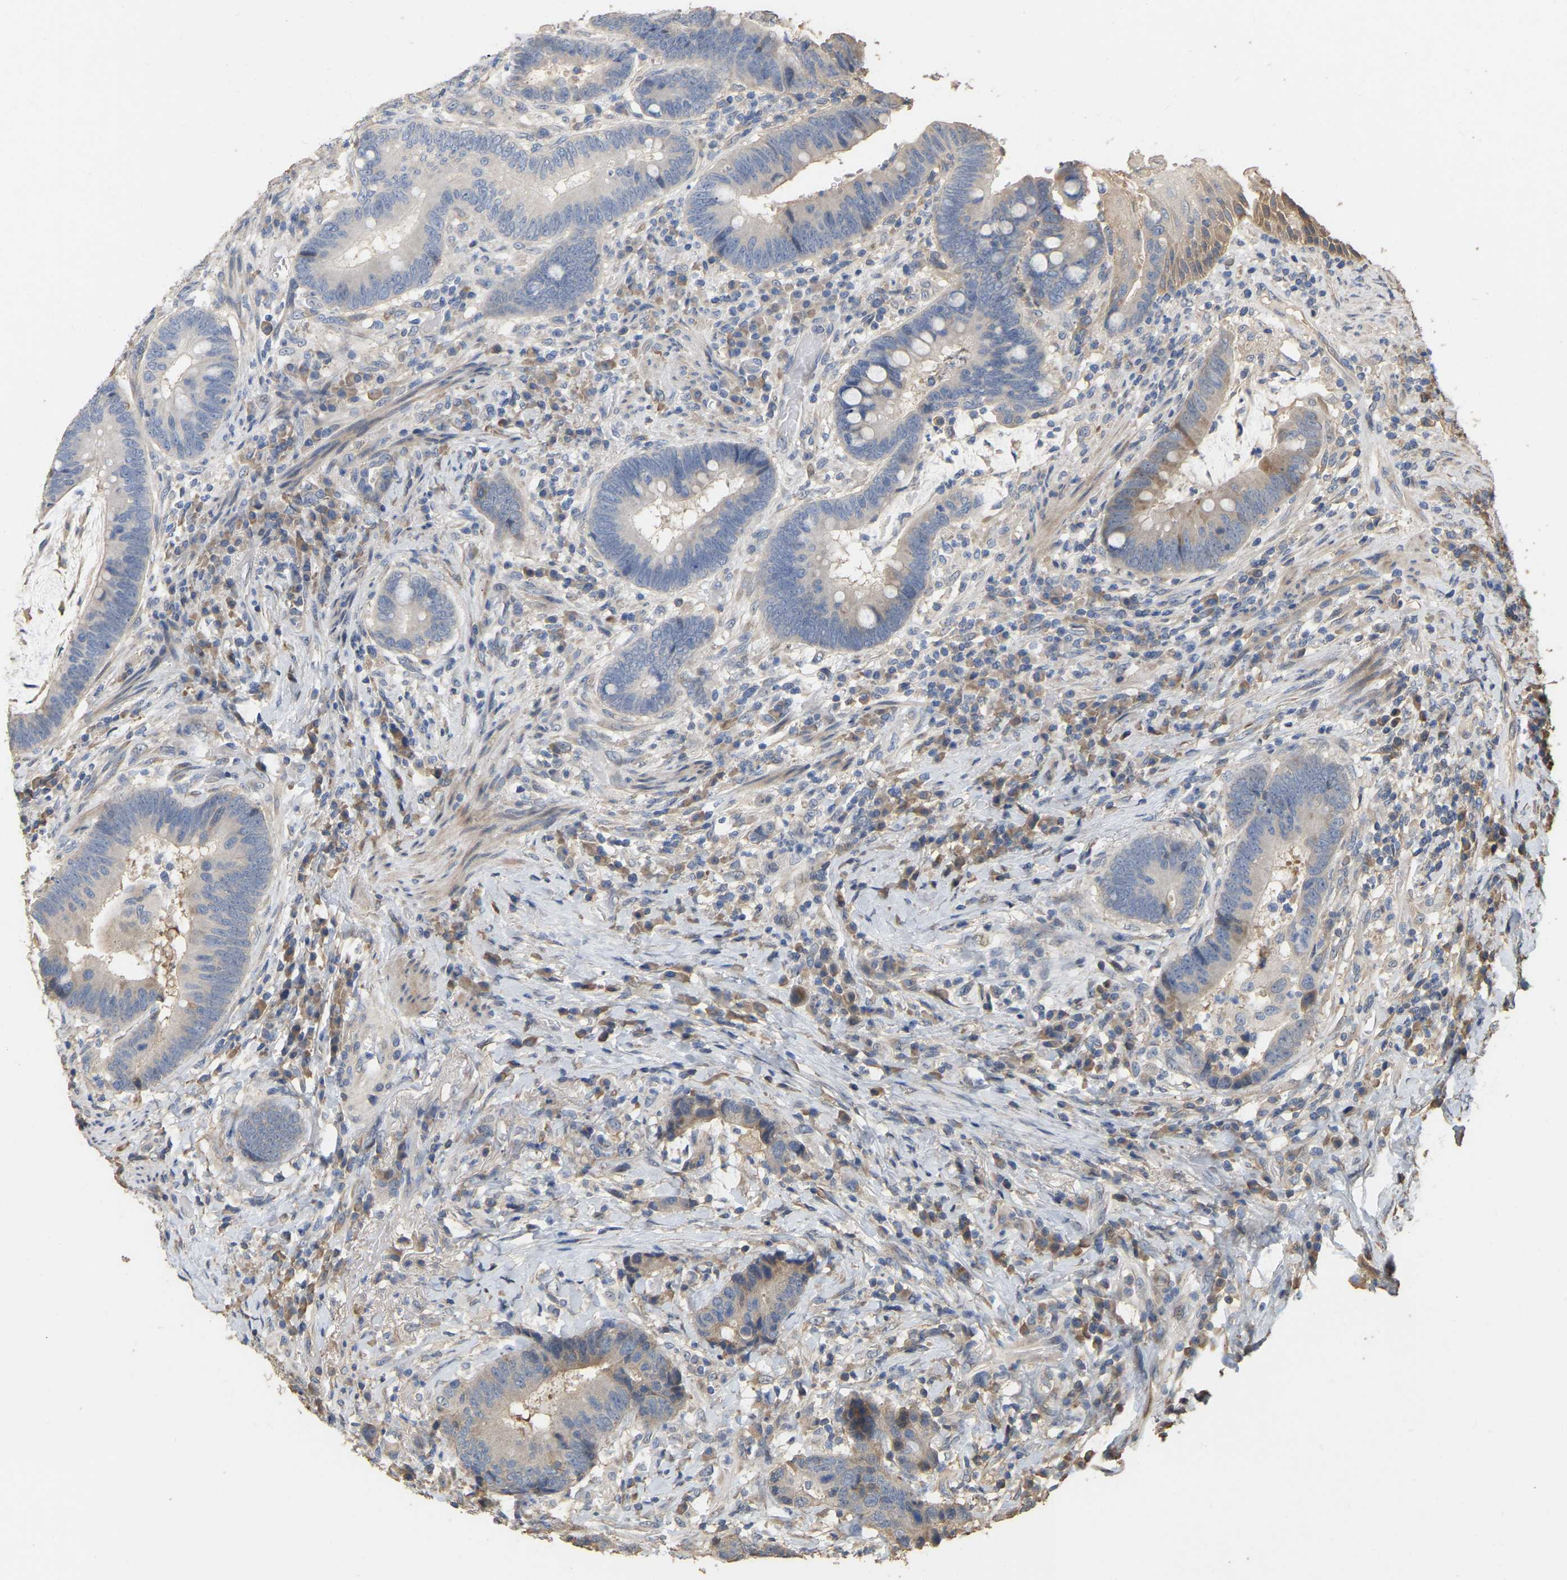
{"staining": {"intensity": "negative", "quantity": "none", "location": "none"}, "tissue": "colorectal cancer", "cell_type": "Tumor cells", "image_type": "cancer", "snomed": [{"axis": "morphology", "description": "Adenocarcinoma, NOS"}, {"axis": "topography", "description": "Rectum"}, {"axis": "topography", "description": "Anal"}], "caption": "A histopathology image of colorectal cancer (adenocarcinoma) stained for a protein exhibits no brown staining in tumor cells.", "gene": "NCS1", "patient": {"sex": "female", "age": 89}}